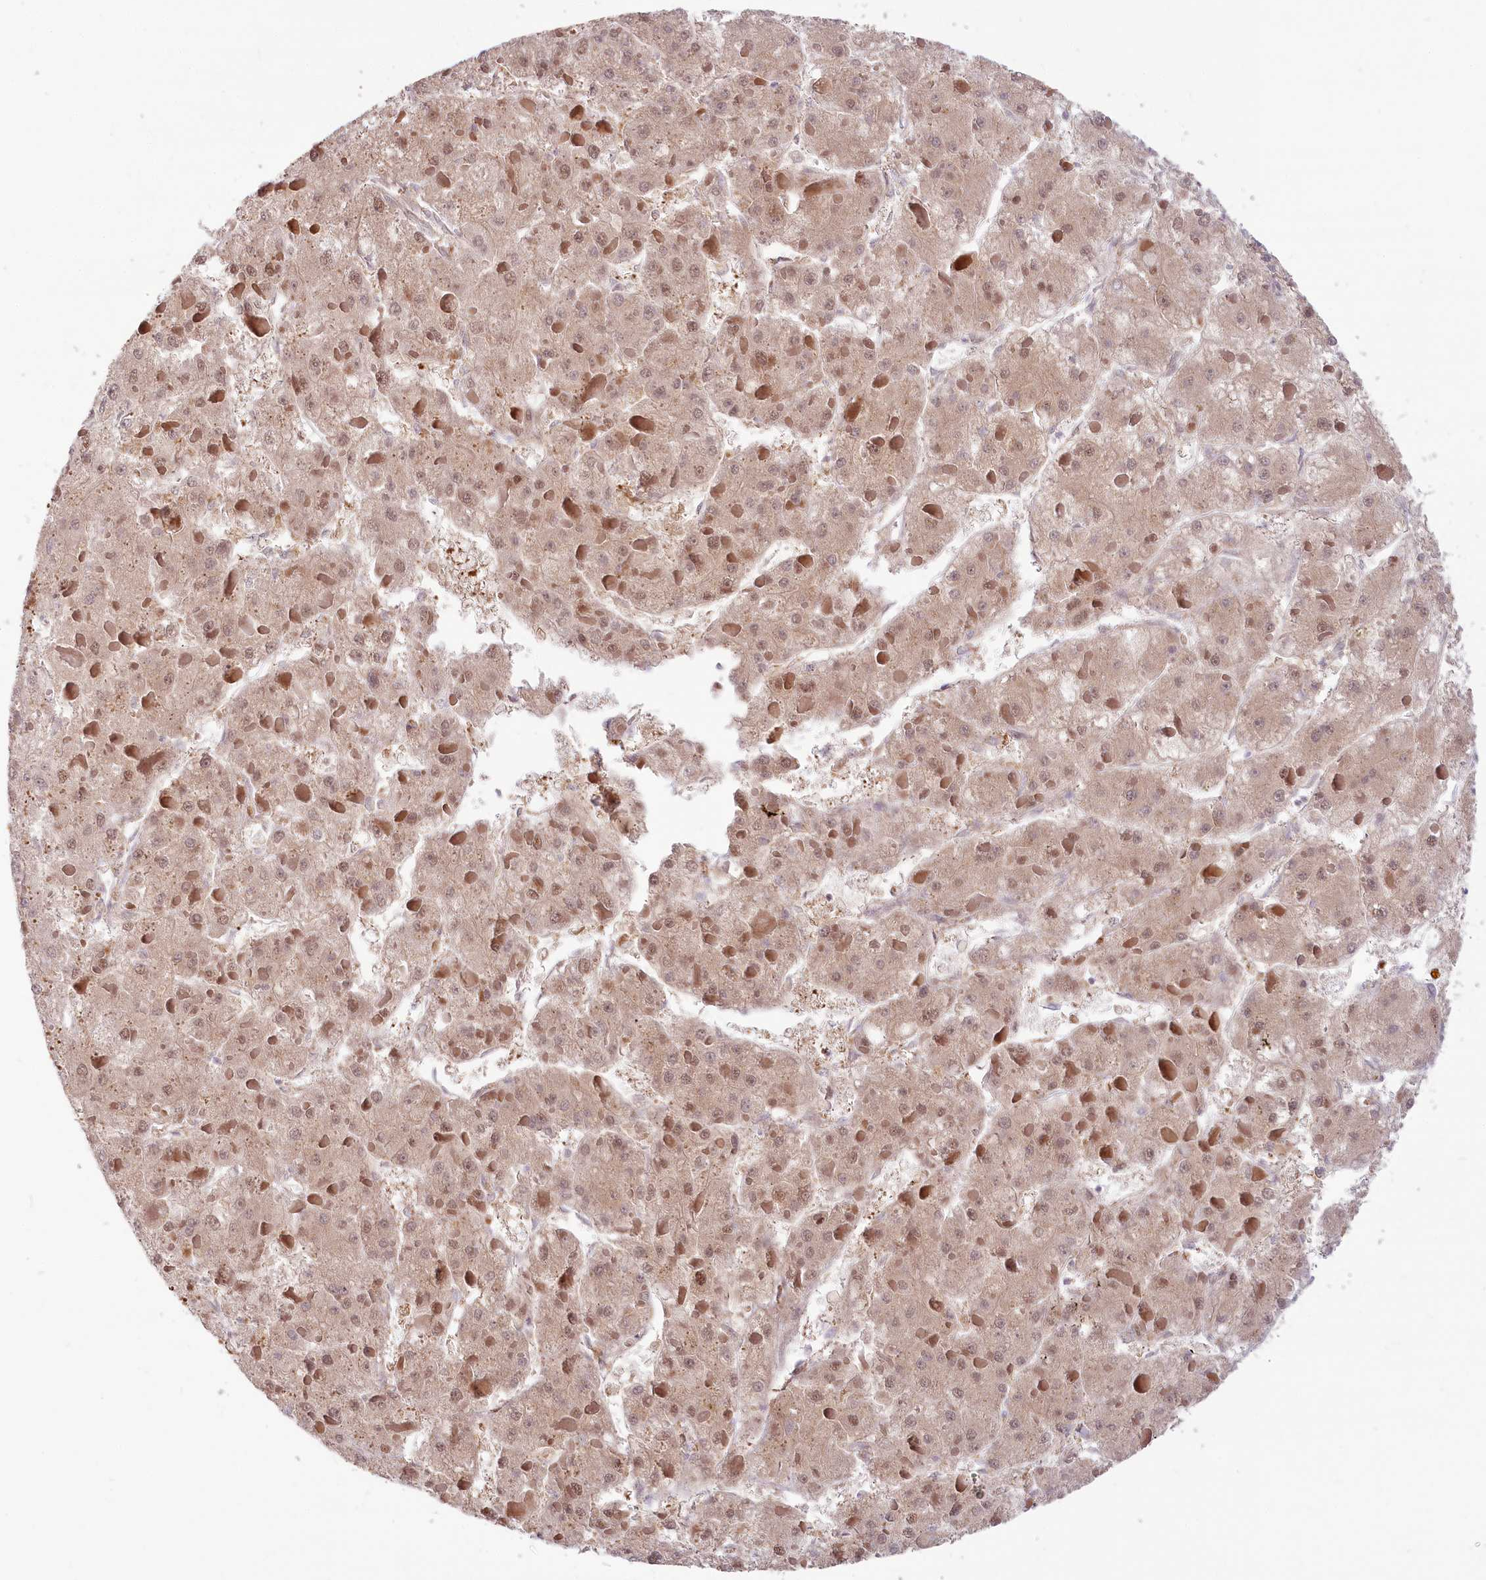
{"staining": {"intensity": "moderate", "quantity": "25%-75%", "location": "cytoplasmic/membranous"}, "tissue": "liver cancer", "cell_type": "Tumor cells", "image_type": "cancer", "snomed": [{"axis": "morphology", "description": "Carcinoma, Hepatocellular, NOS"}, {"axis": "topography", "description": "Liver"}], "caption": "Protein staining shows moderate cytoplasmic/membranous staining in about 25%-75% of tumor cells in liver cancer.", "gene": "CEP70", "patient": {"sex": "female", "age": 73}}